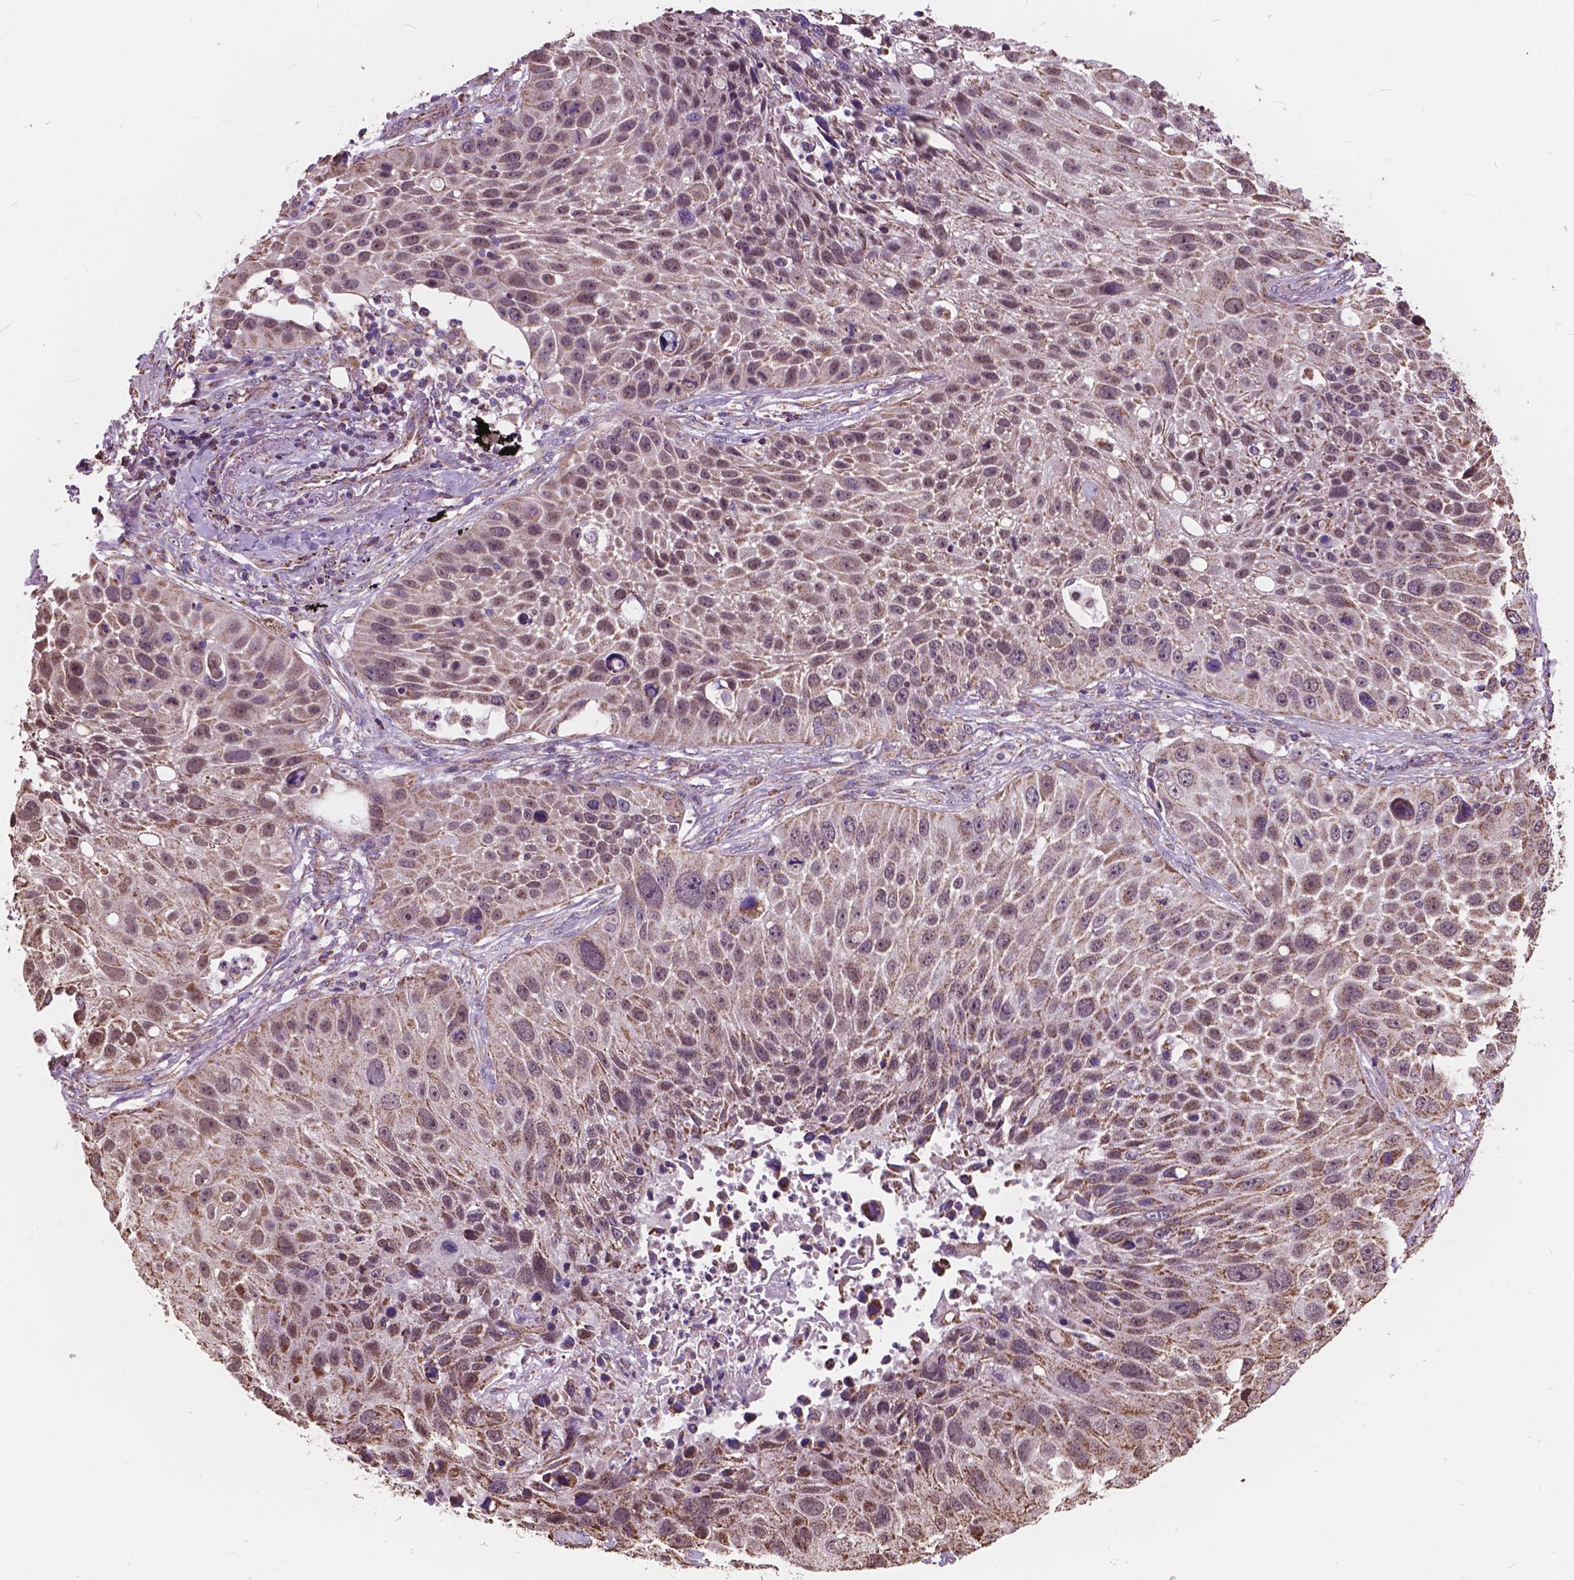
{"staining": {"intensity": "moderate", "quantity": ">75%", "location": "cytoplasmic/membranous,nuclear"}, "tissue": "lung cancer", "cell_type": "Tumor cells", "image_type": "cancer", "snomed": [{"axis": "morphology", "description": "Normal morphology"}, {"axis": "morphology", "description": "Squamous cell carcinoma, NOS"}, {"axis": "topography", "description": "Lymph node"}, {"axis": "topography", "description": "Lung"}], "caption": "Brown immunohistochemical staining in lung squamous cell carcinoma demonstrates moderate cytoplasmic/membranous and nuclear positivity in about >75% of tumor cells.", "gene": "SCOC", "patient": {"sex": "male", "age": 67}}